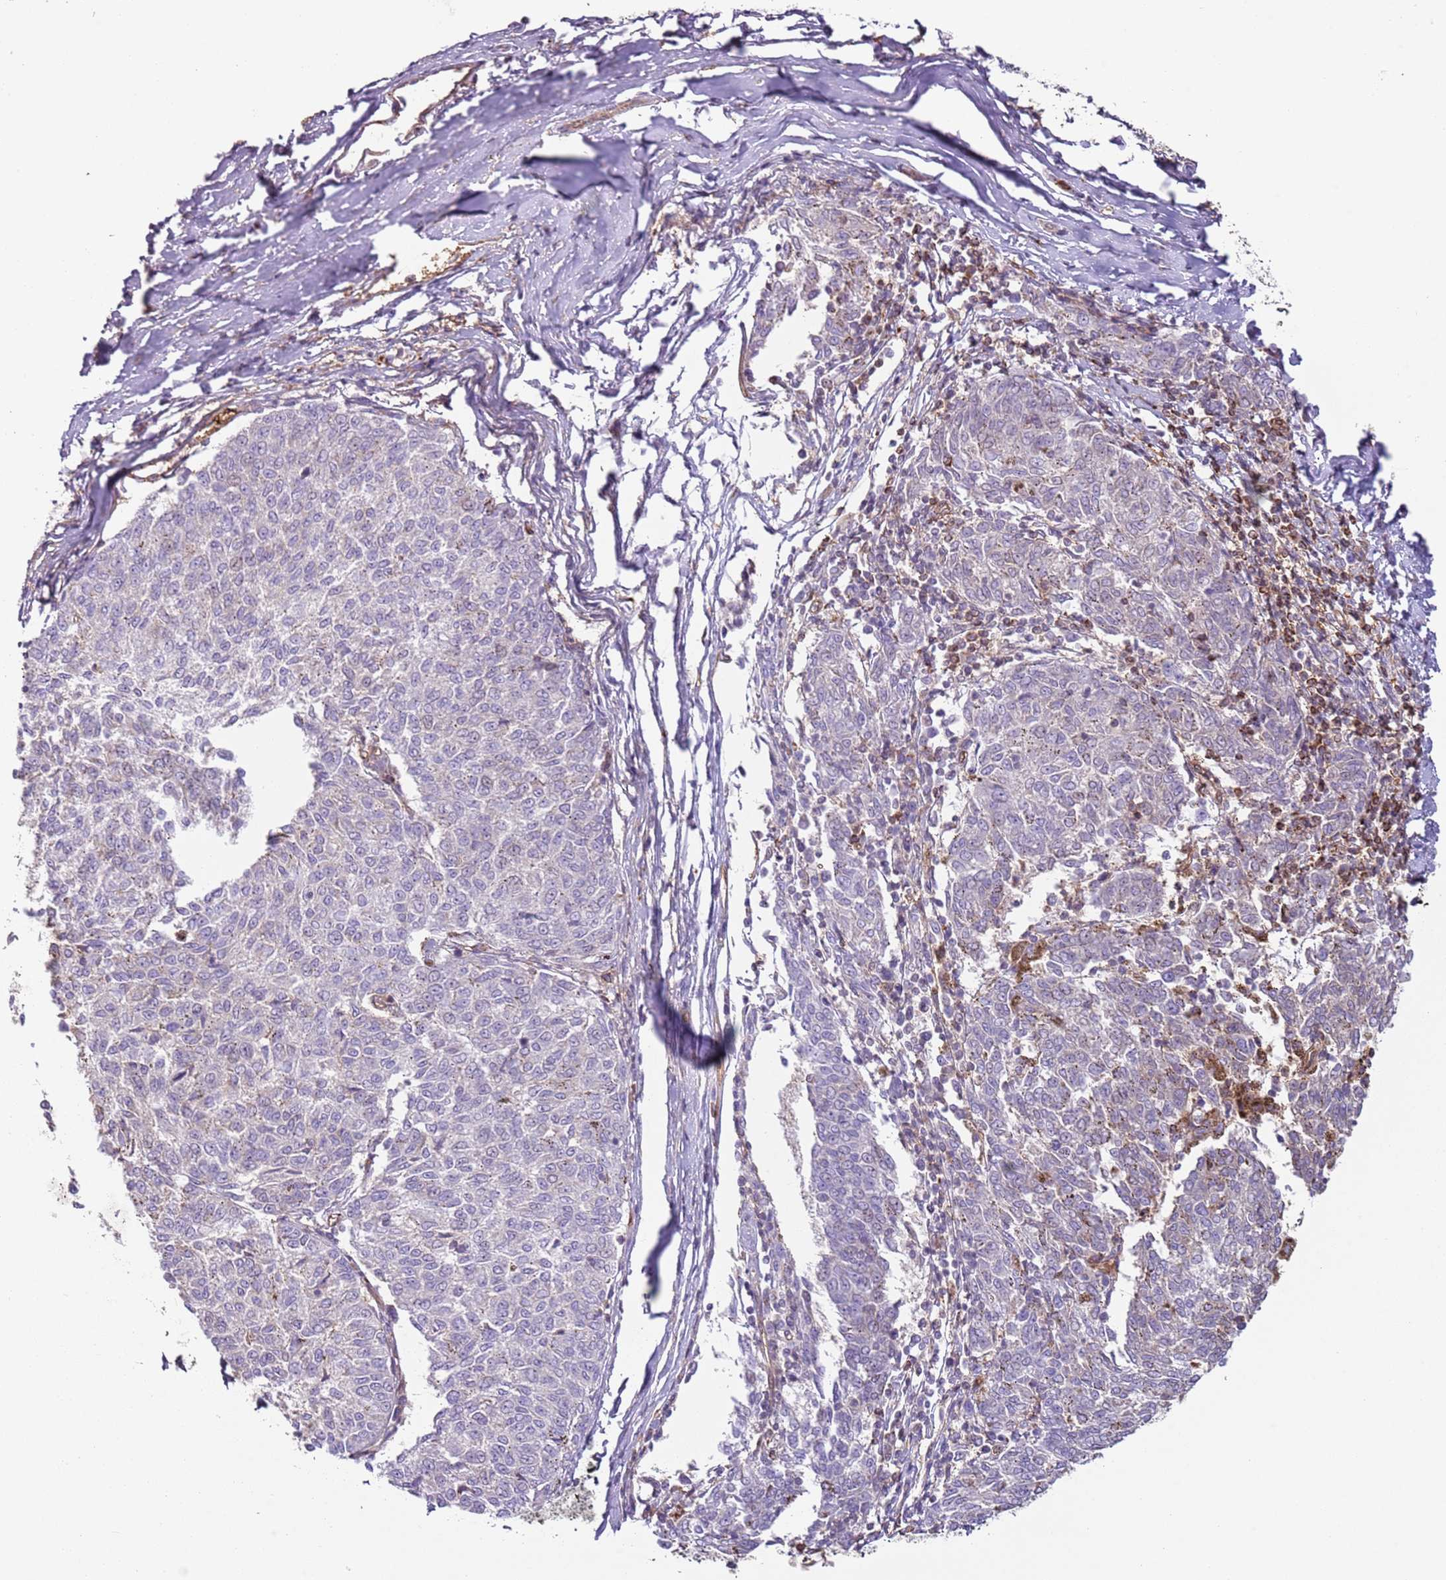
{"staining": {"intensity": "negative", "quantity": "none", "location": "none"}, "tissue": "melanoma", "cell_type": "Tumor cells", "image_type": "cancer", "snomed": [{"axis": "morphology", "description": "Malignant melanoma, NOS"}, {"axis": "topography", "description": "Skin"}], "caption": "This is an immunohistochemistry histopathology image of melanoma. There is no staining in tumor cells.", "gene": "GNAI3", "patient": {"sex": "female", "age": 72}}